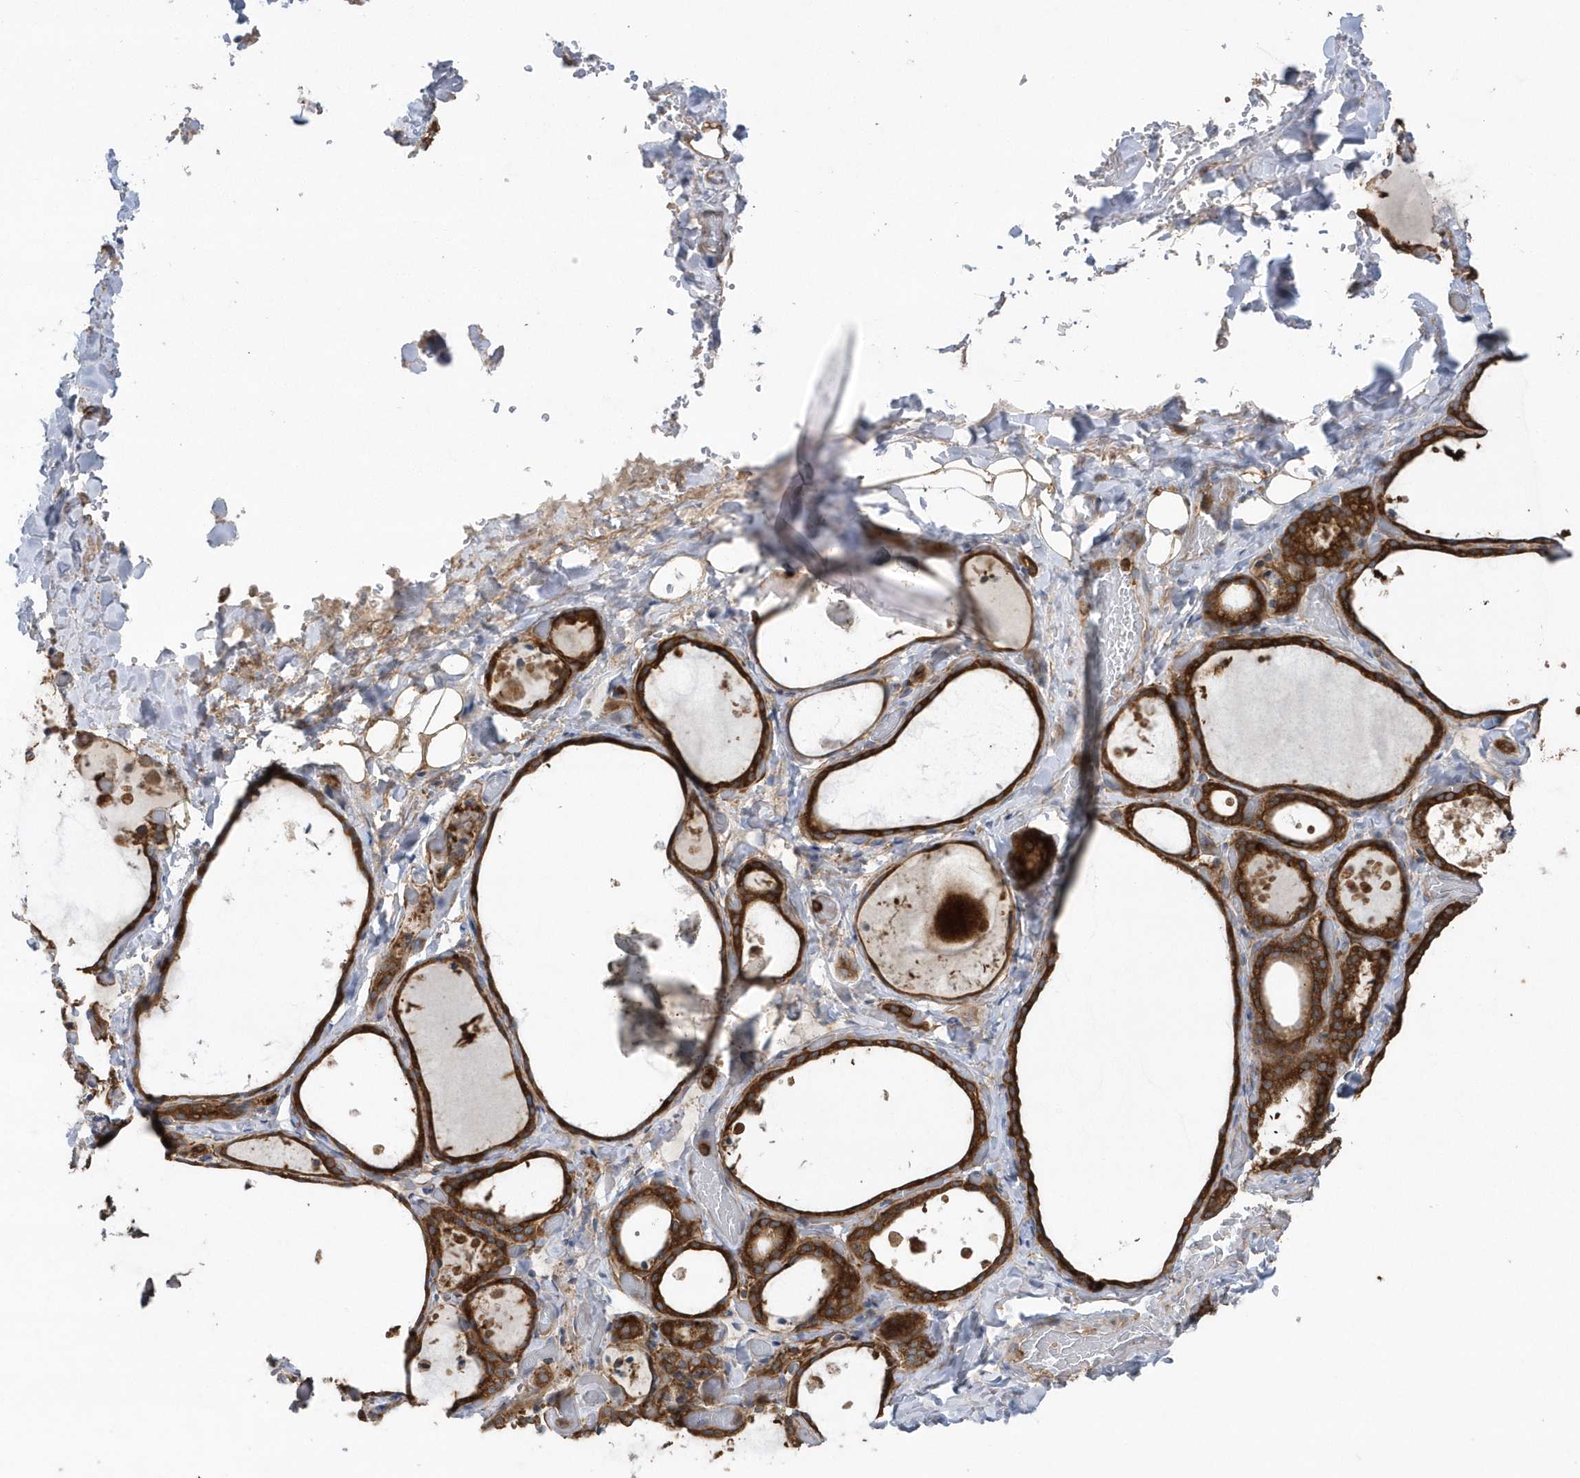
{"staining": {"intensity": "strong", "quantity": ">75%", "location": "cytoplasmic/membranous"}, "tissue": "thyroid gland", "cell_type": "Glandular cells", "image_type": "normal", "snomed": [{"axis": "morphology", "description": "Normal tissue, NOS"}, {"axis": "topography", "description": "Thyroid gland"}], "caption": "Protein expression by immunohistochemistry (IHC) exhibits strong cytoplasmic/membranous staining in about >75% of glandular cells in normal thyroid gland.", "gene": "PAICS", "patient": {"sex": "female", "age": 44}}